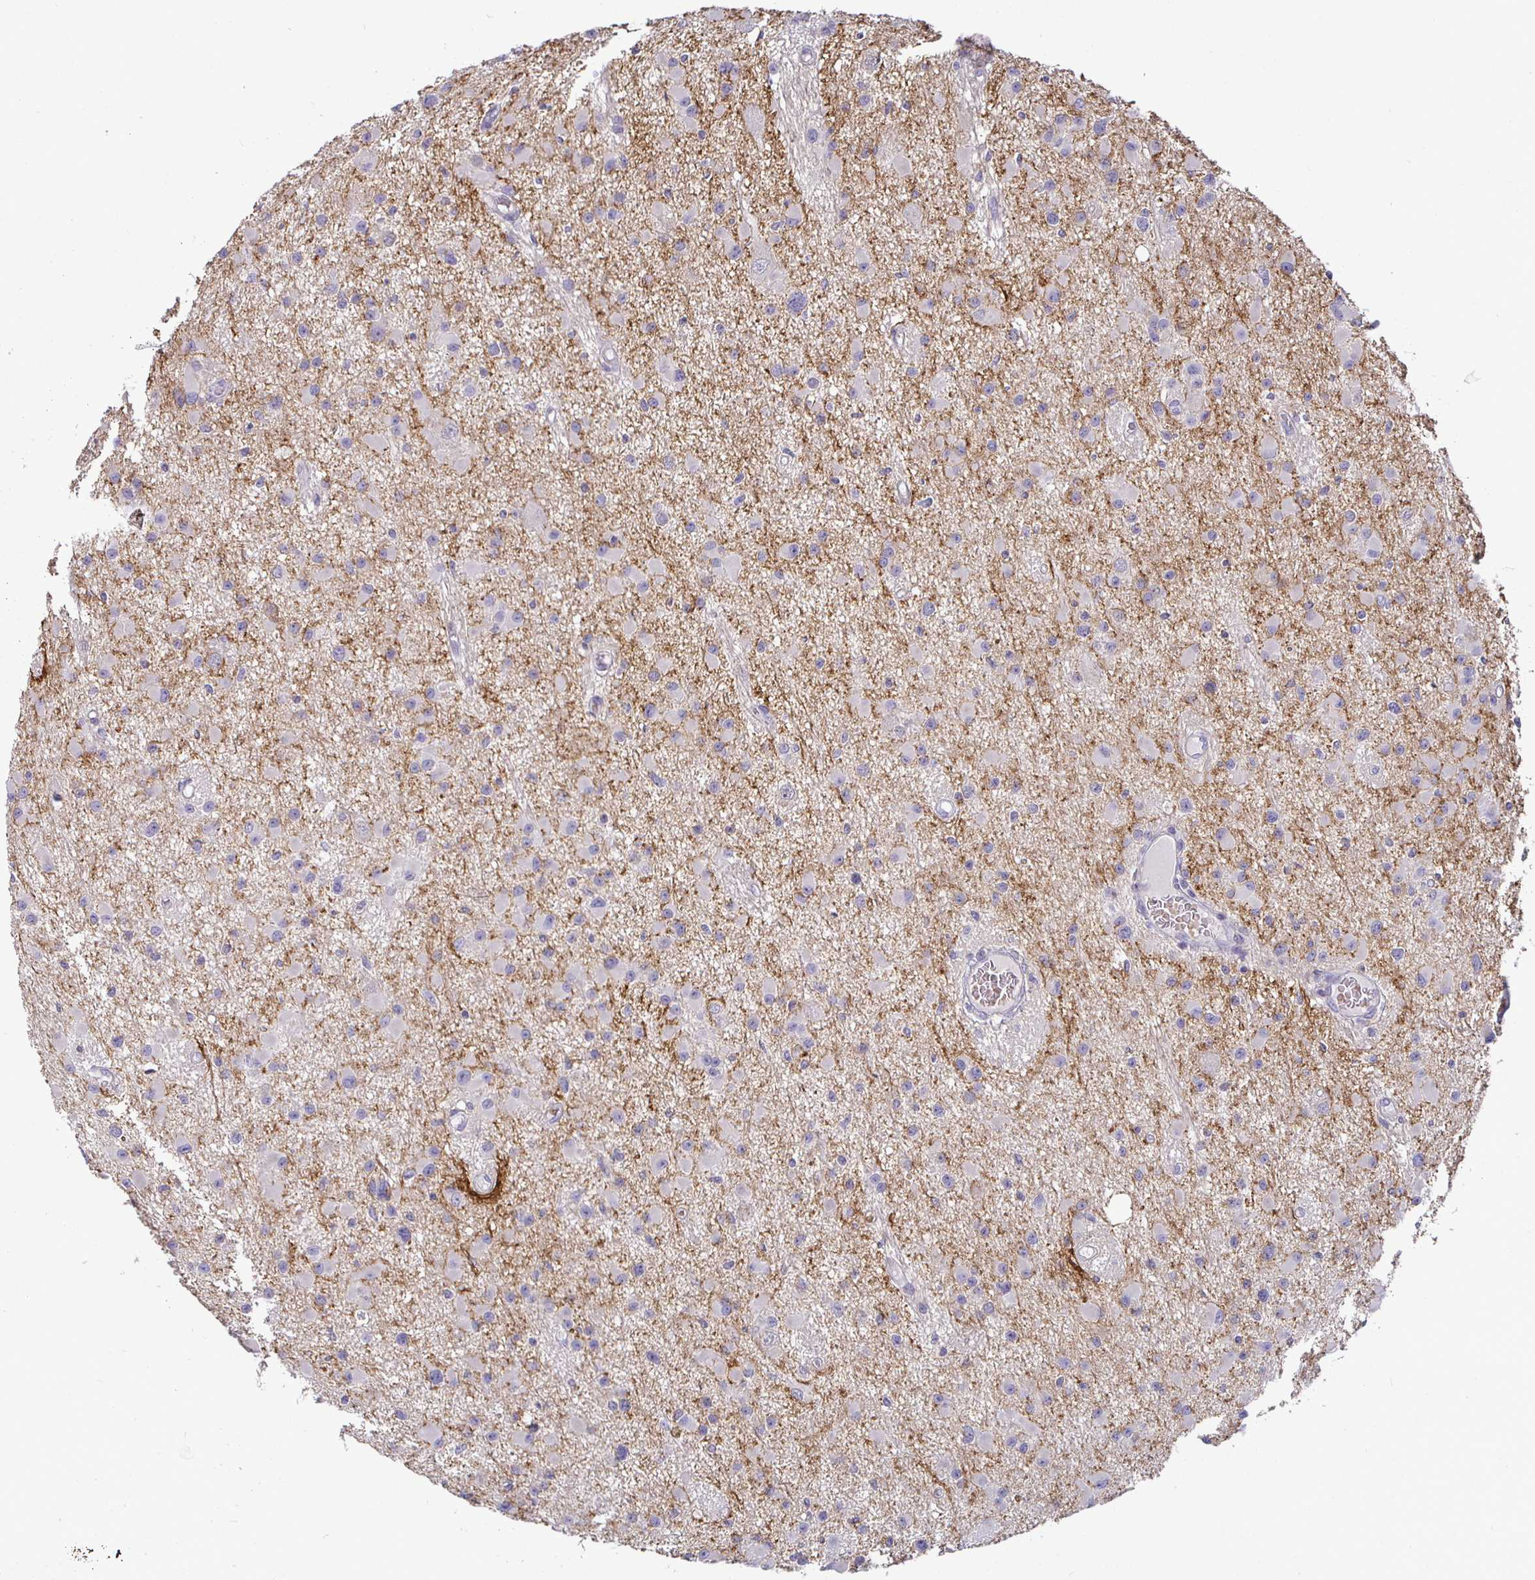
{"staining": {"intensity": "negative", "quantity": "none", "location": "none"}, "tissue": "glioma", "cell_type": "Tumor cells", "image_type": "cancer", "snomed": [{"axis": "morphology", "description": "Glioma, malignant, High grade"}, {"axis": "topography", "description": "Brain"}], "caption": "The image reveals no staining of tumor cells in glioma.", "gene": "SIRPA", "patient": {"sex": "male", "age": 54}}